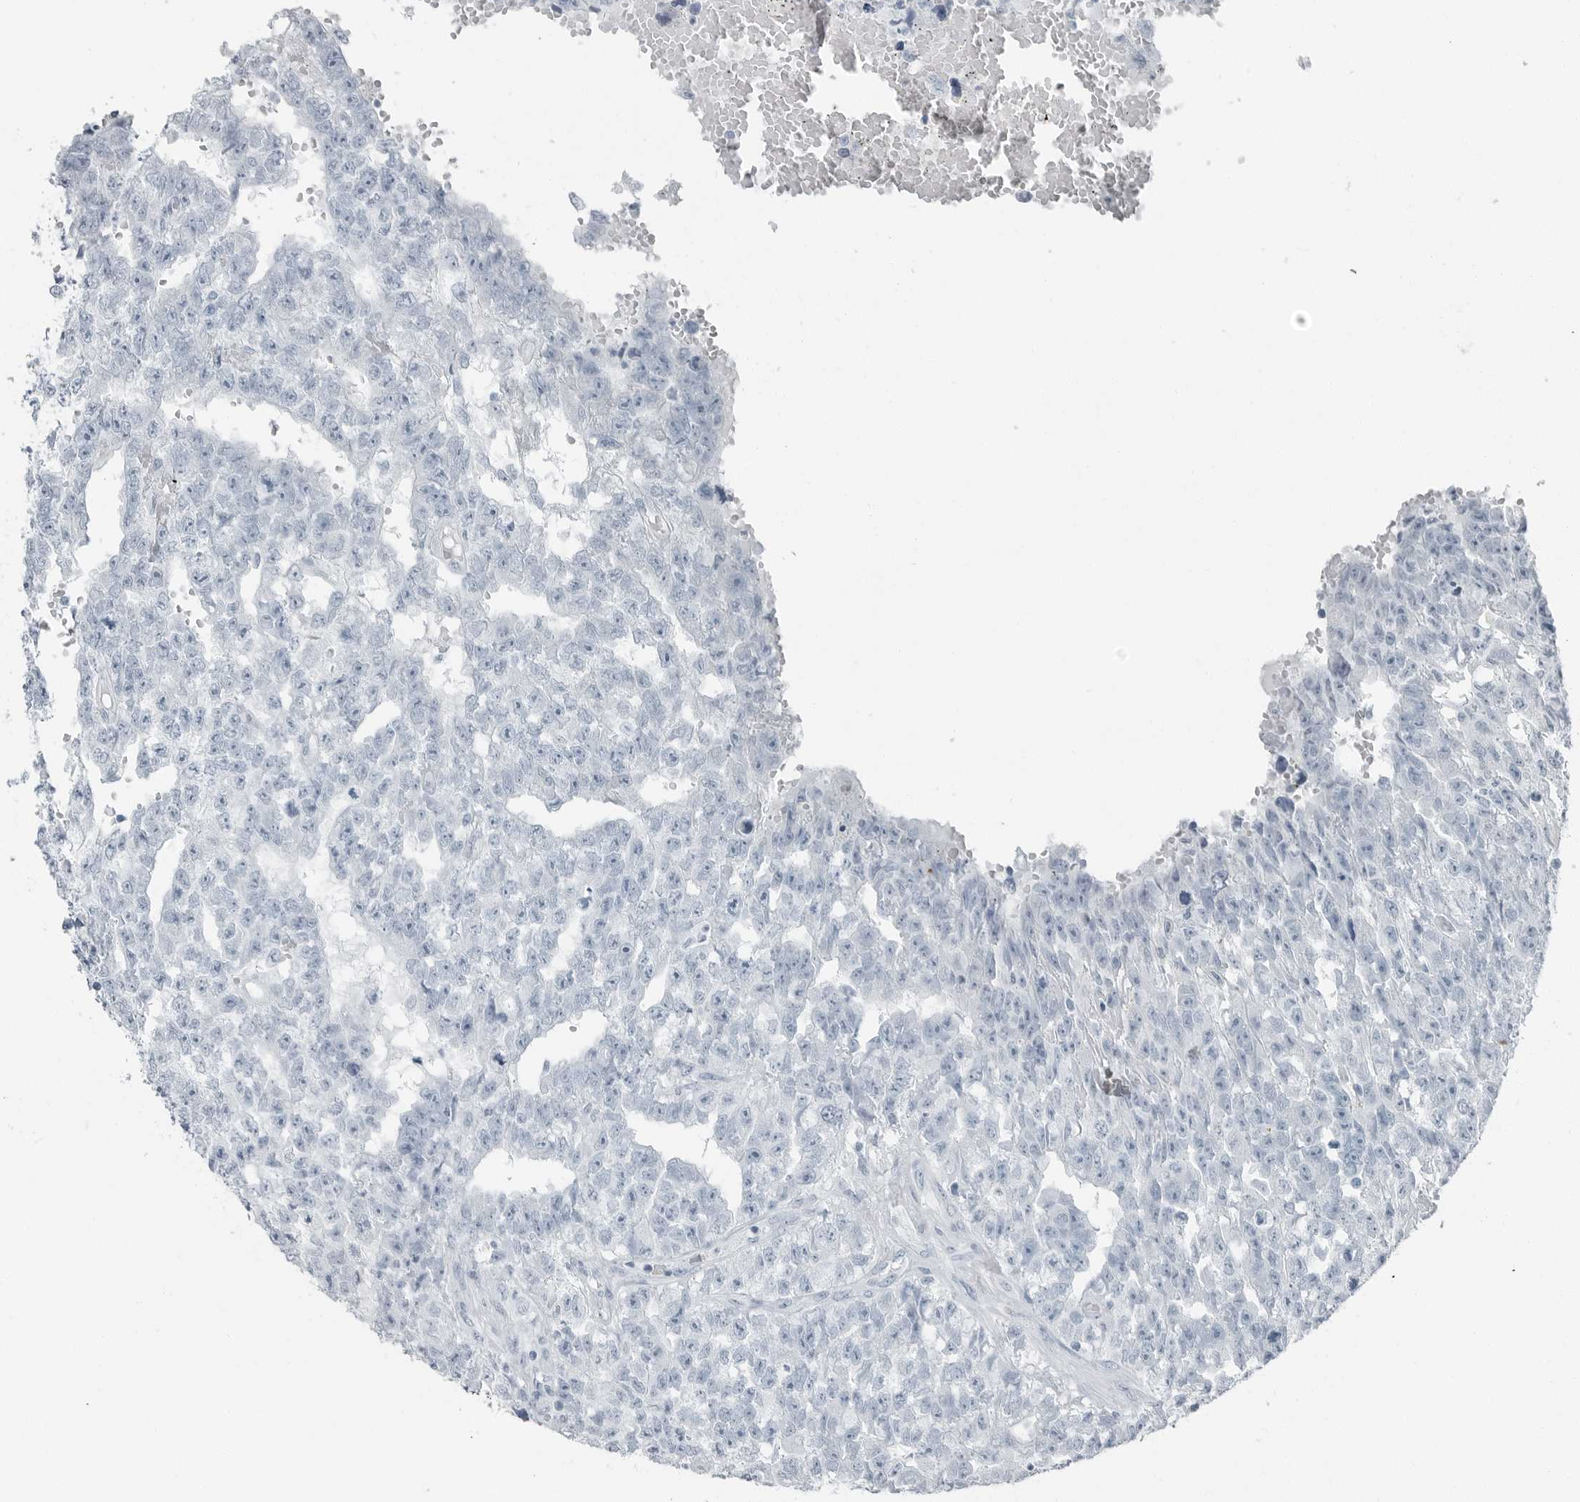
{"staining": {"intensity": "negative", "quantity": "none", "location": "none"}, "tissue": "testis cancer", "cell_type": "Tumor cells", "image_type": "cancer", "snomed": [{"axis": "morphology", "description": "Carcinoma, Embryonal, NOS"}, {"axis": "topography", "description": "Testis"}], "caption": "Embryonal carcinoma (testis) stained for a protein using IHC demonstrates no expression tumor cells.", "gene": "FABP6", "patient": {"sex": "male", "age": 25}}